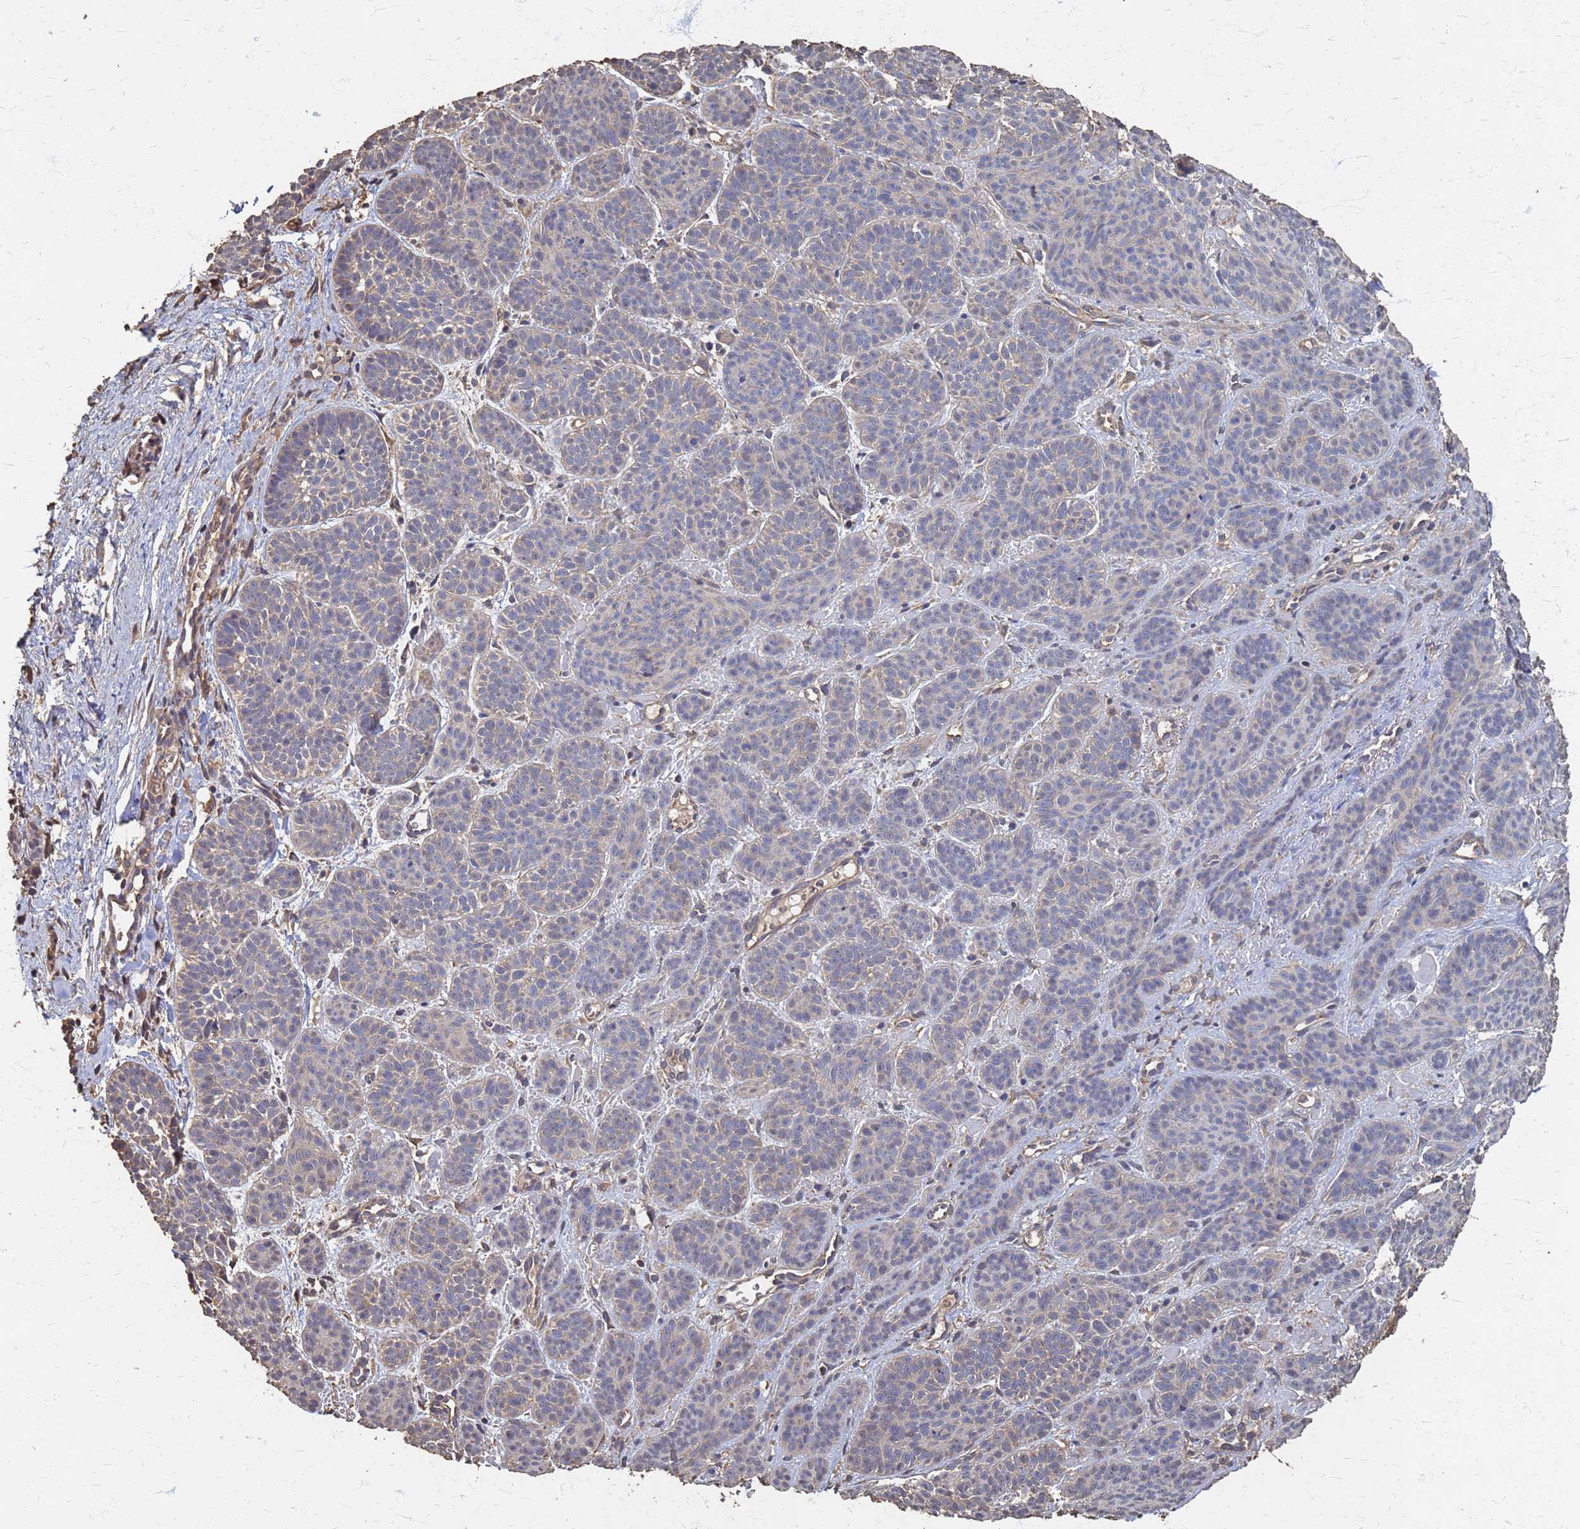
{"staining": {"intensity": "negative", "quantity": "none", "location": "none"}, "tissue": "skin cancer", "cell_type": "Tumor cells", "image_type": "cancer", "snomed": [{"axis": "morphology", "description": "Basal cell carcinoma"}, {"axis": "topography", "description": "Skin"}], "caption": "Immunohistochemical staining of human skin cancer (basal cell carcinoma) exhibits no significant staining in tumor cells.", "gene": "DPH5", "patient": {"sex": "male", "age": 85}}